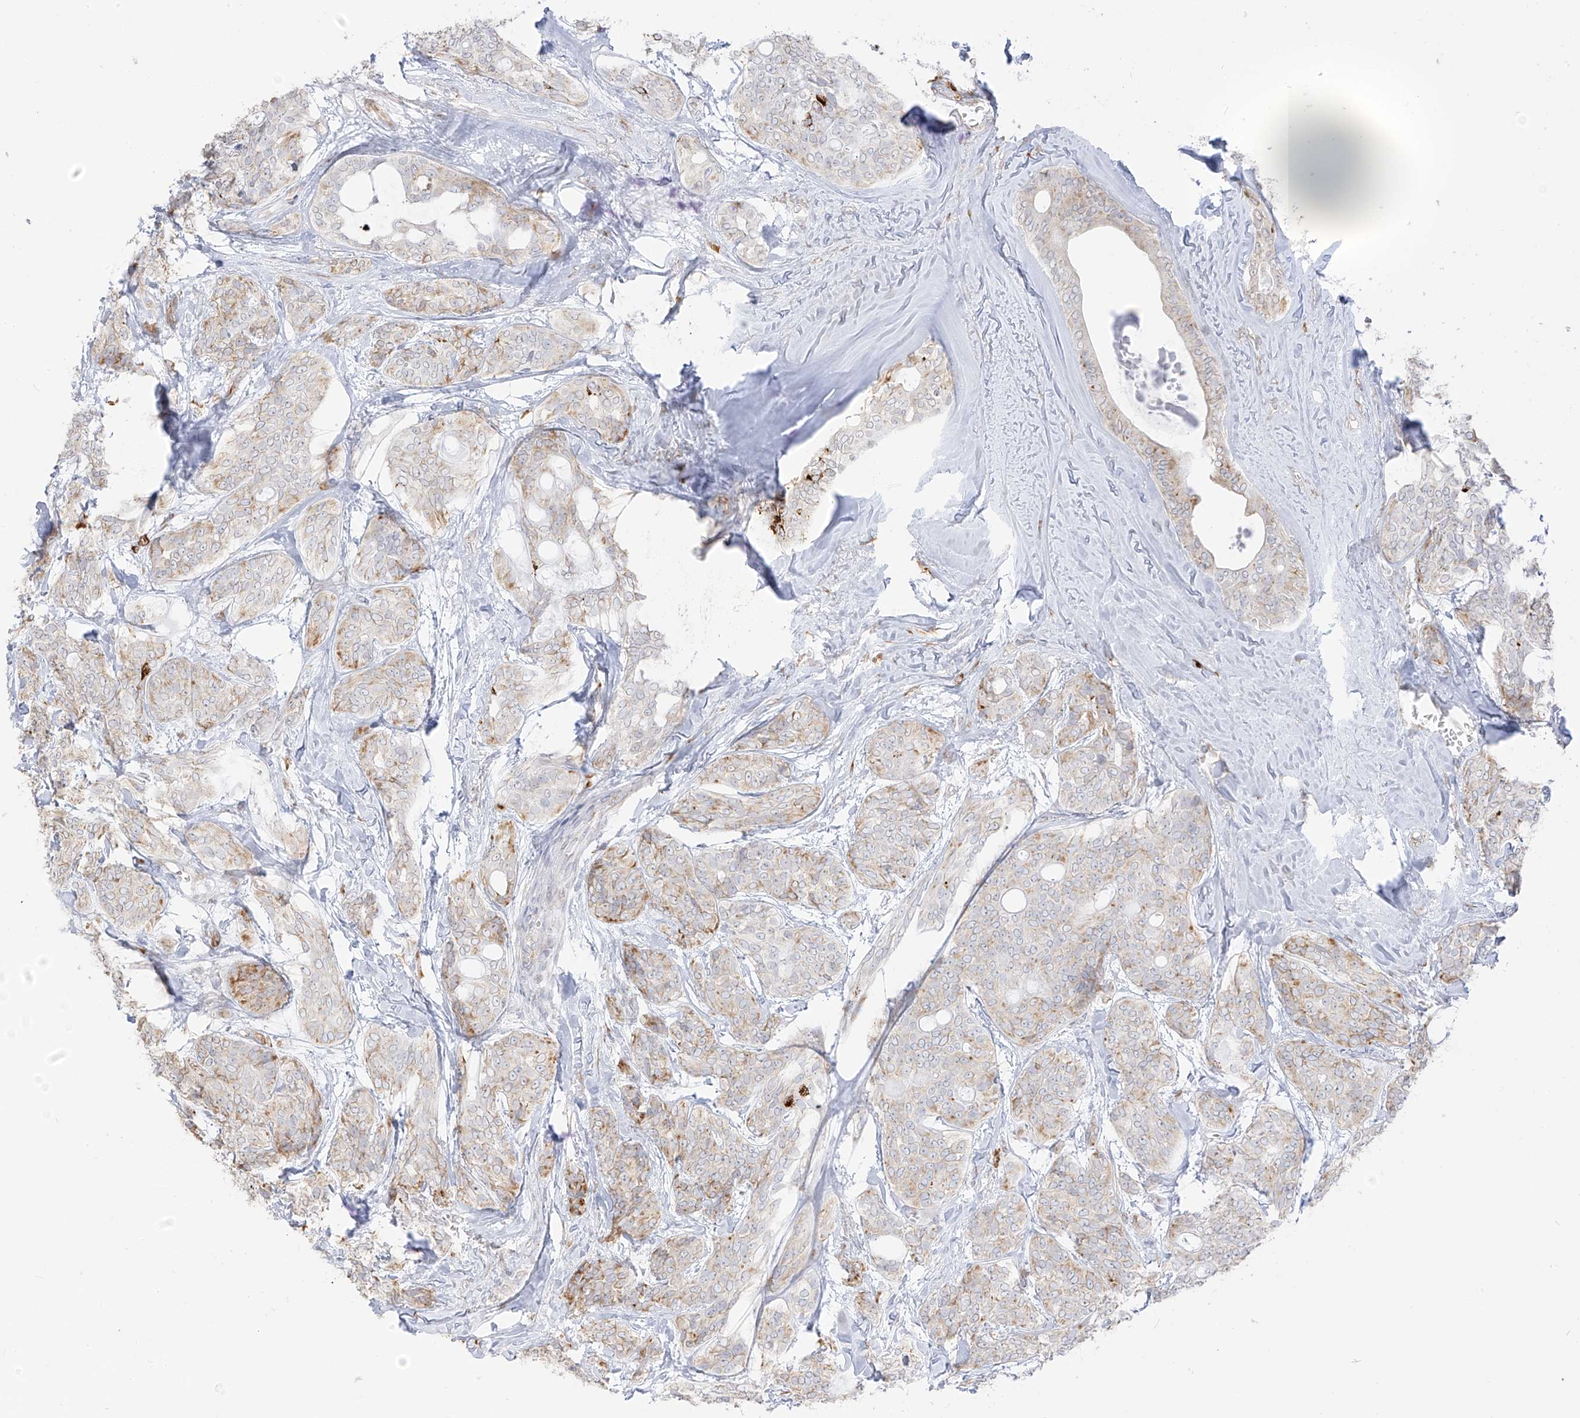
{"staining": {"intensity": "weak", "quantity": "<25%", "location": "cytoplasmic/membranous"}, "tissue": "head and neck cancer", "cell_type": "Tumor cells", "image_type": "cancer", "snomed": [{"axis": "morphology", "description": "Adenocarcinoma, NOS"}, {"axis": "topography", "description": "Head-Neck"}], "caption": "This is a image of immunohistochemistry staining of adenocarcinoma (head and neck), which shows no staining in tumor cells. Brightfield microscopy of IHC stained with DAB (3,3'-diaminobenzidine) (brown) and hematoxylin (blue), captured at high magnification.", "gene": "LRRC59", "patient": {"sex": "male", "age": 66}}